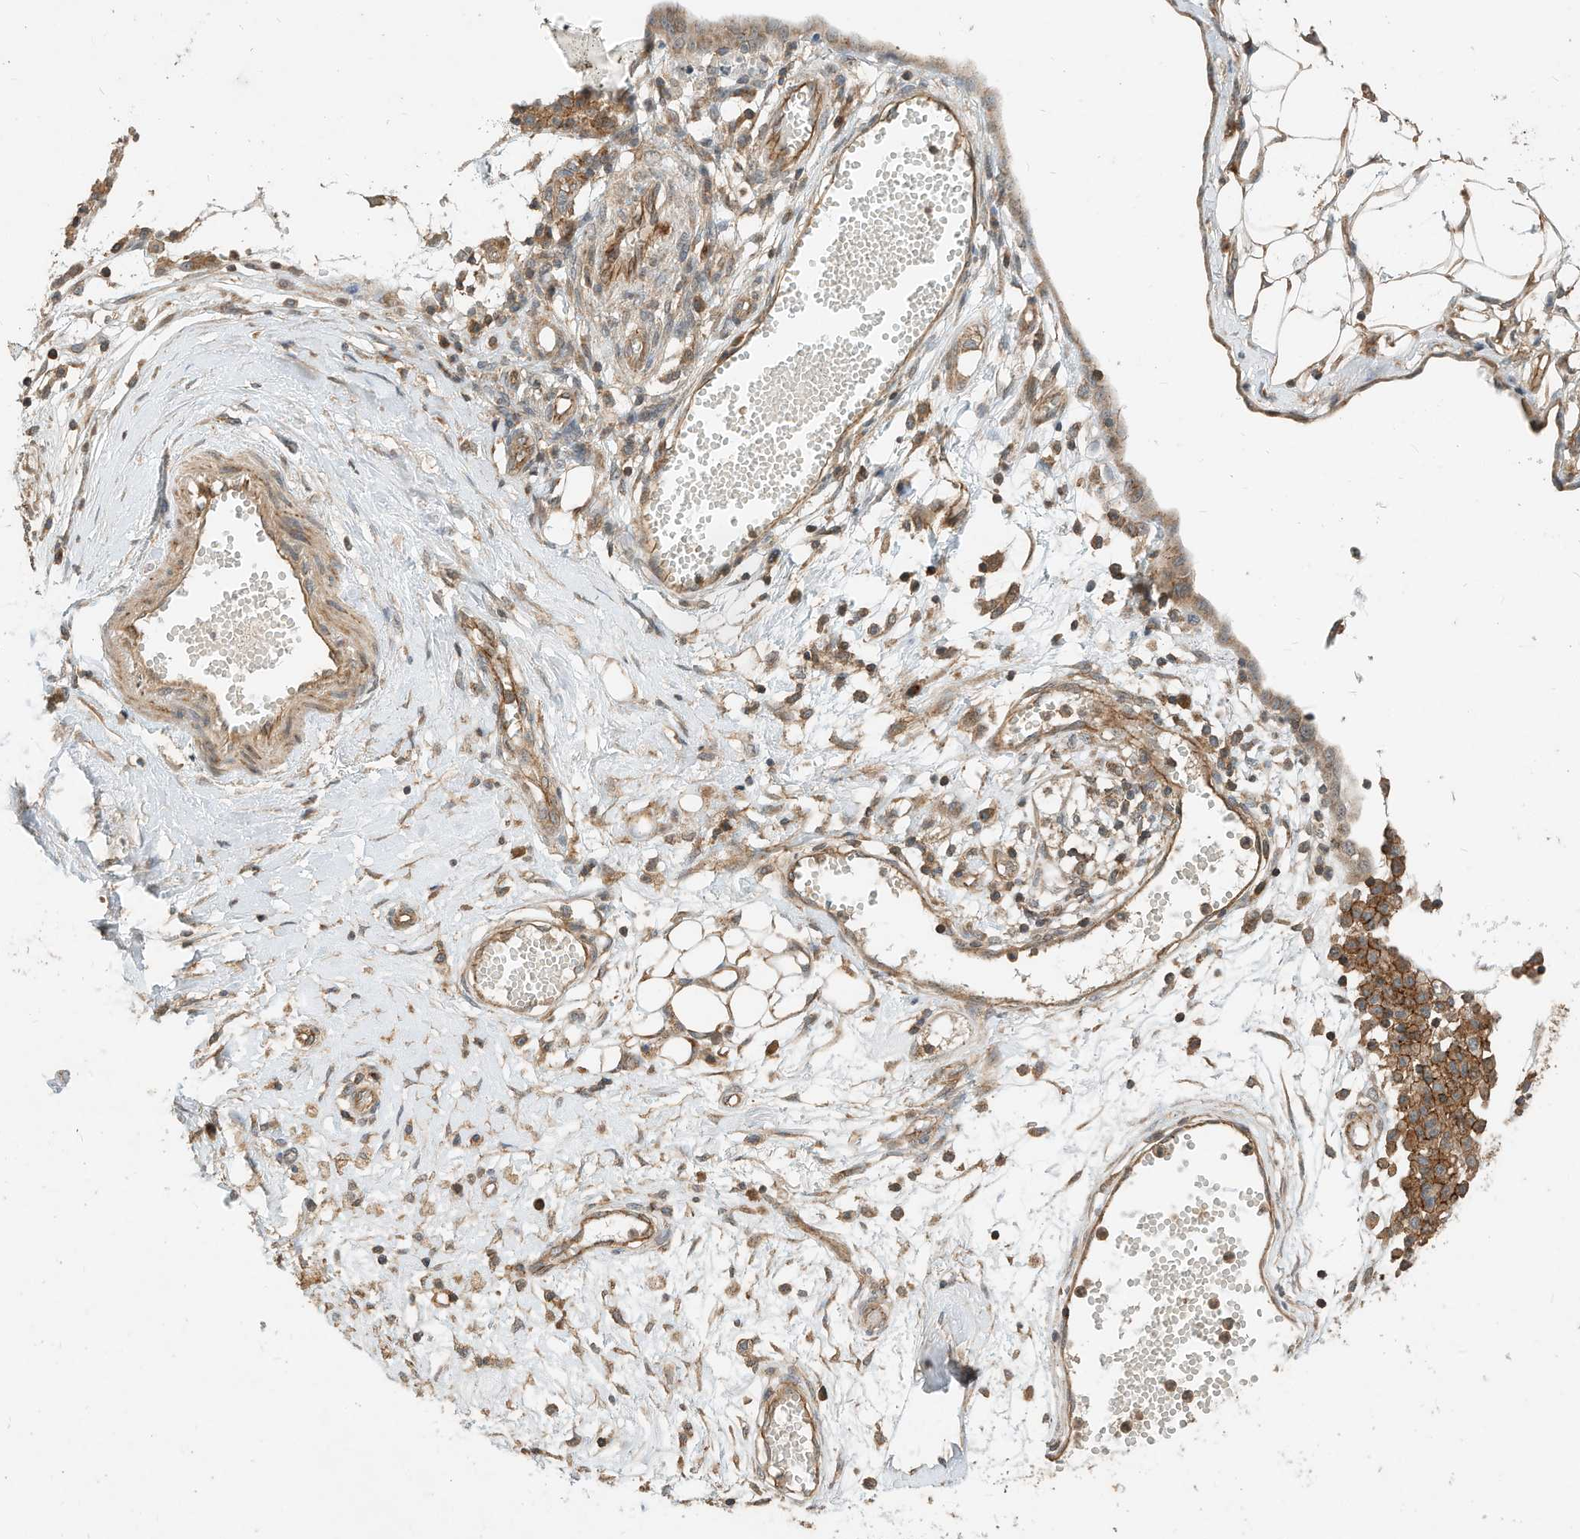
{"staining": {"intensity": "moderate", "quantity": ">75%", "location": "cytoplasmic/membranous"}, "tissue": "ovarian cancer", "cell_type": "Tumor cells", "image_type": "cancer", "snomed": [{"axis": "morphology", "description": "Carcinoma, endometroid"}, {"axis": "topography", "description": "Ovary"}], "caption": "Ovarian cancer (endometroid carcinoma) stained for a protein demonstrates moderate cytoplasmic/membranous positivity in tumor cells.", "gene": "CPAMD8", "patient": {"sex": "female", "age": 42}}